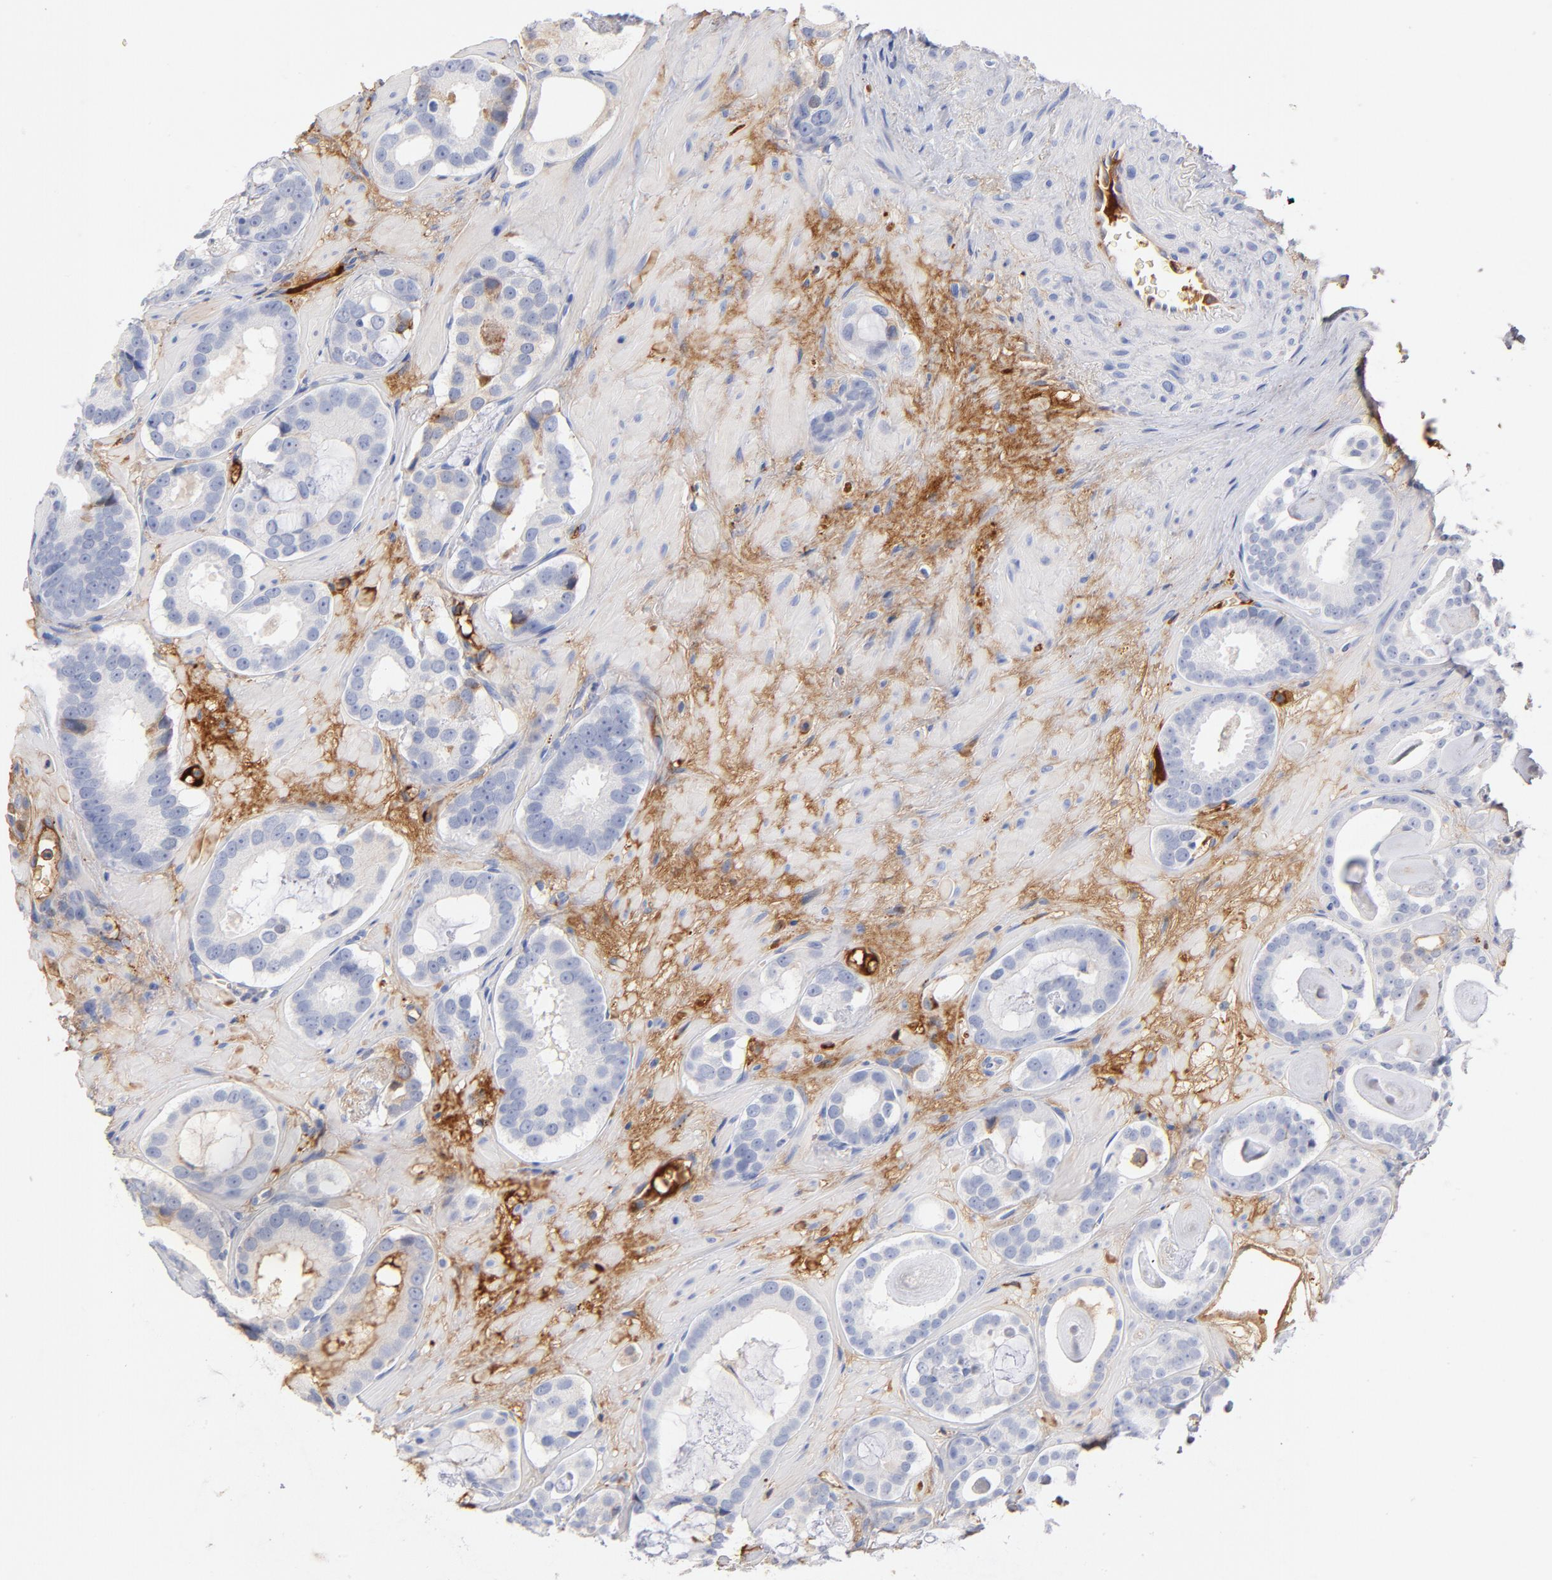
{"staining": {"intensity": "negative", "quantity": "none", "location": "none"}, "tissue": "prostate cancer", "cell_type": "Tumor cells", "image_type": "cancer", "snomed": [{"axis": "morphology", "description": "Adenocarcinoma, Low grade"}, {"axis": "topography", "description": "Prostate"}], "caption": "Immunohistochemical staining of prostate cancer shows no significant staining in tumor cells.", "gene": "C3", "patient": {"sex": "male", "age": 57}}